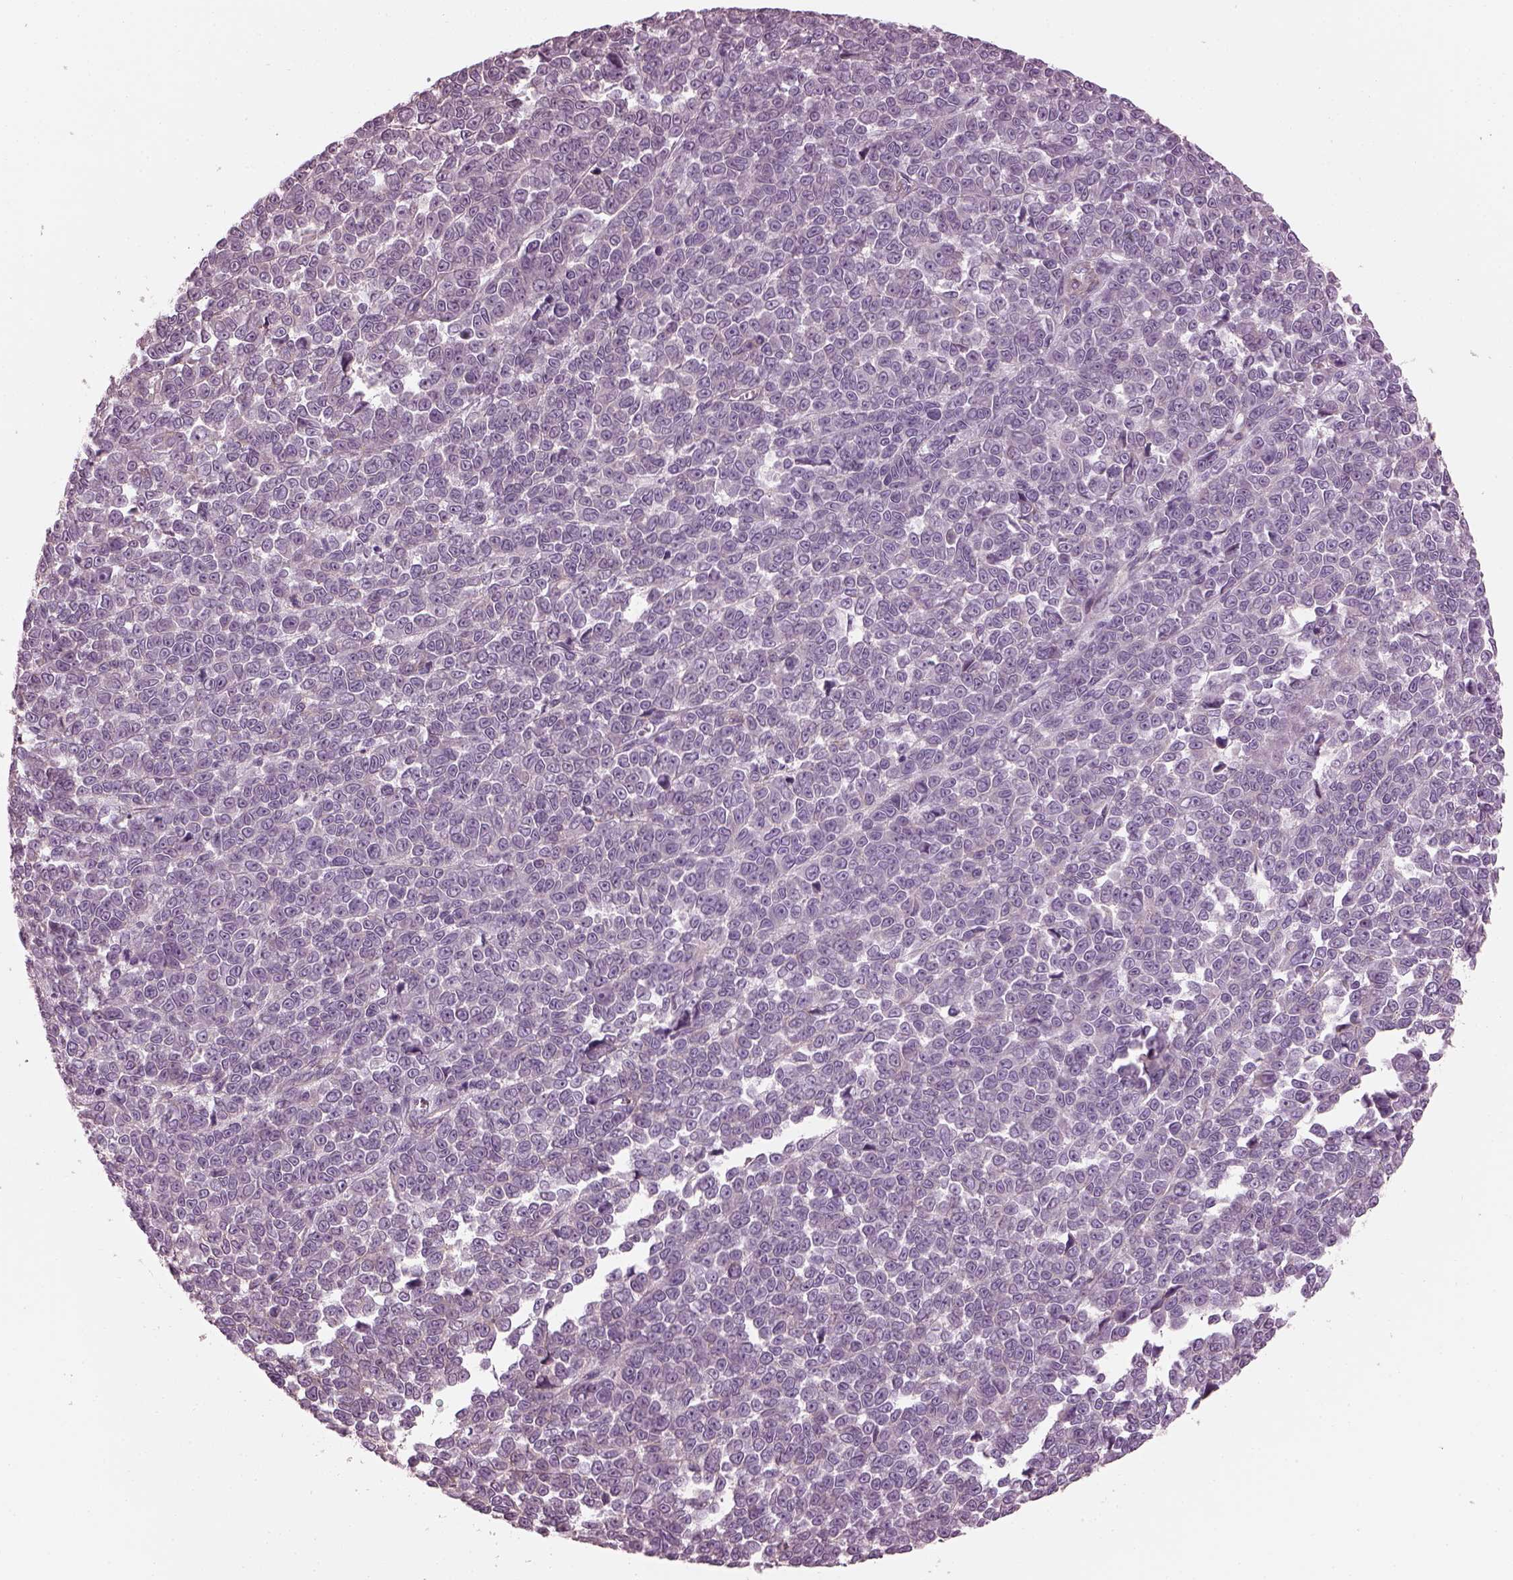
{"staining": {"intensity": "negative", "quantity": "none", "location": "none"}, "tissue": "melanoma", "cell_type": "Tumor cells", "image_type": "cancer", "snomed": [{"axis": "morphology", "description": "Malignant melanoma, NOS"}, {"axis": "topography", "description": "Skin"}], "caption": "A photomicrograph of human malignant melanoma is negative for staining in tumor cells. (DAB (3,3'-diaminobenzidine) IHC visualized using brightfield microscopy, high magnification).", "gene": "BFSP1", "patient": {"sex": "female", "age": 95}}